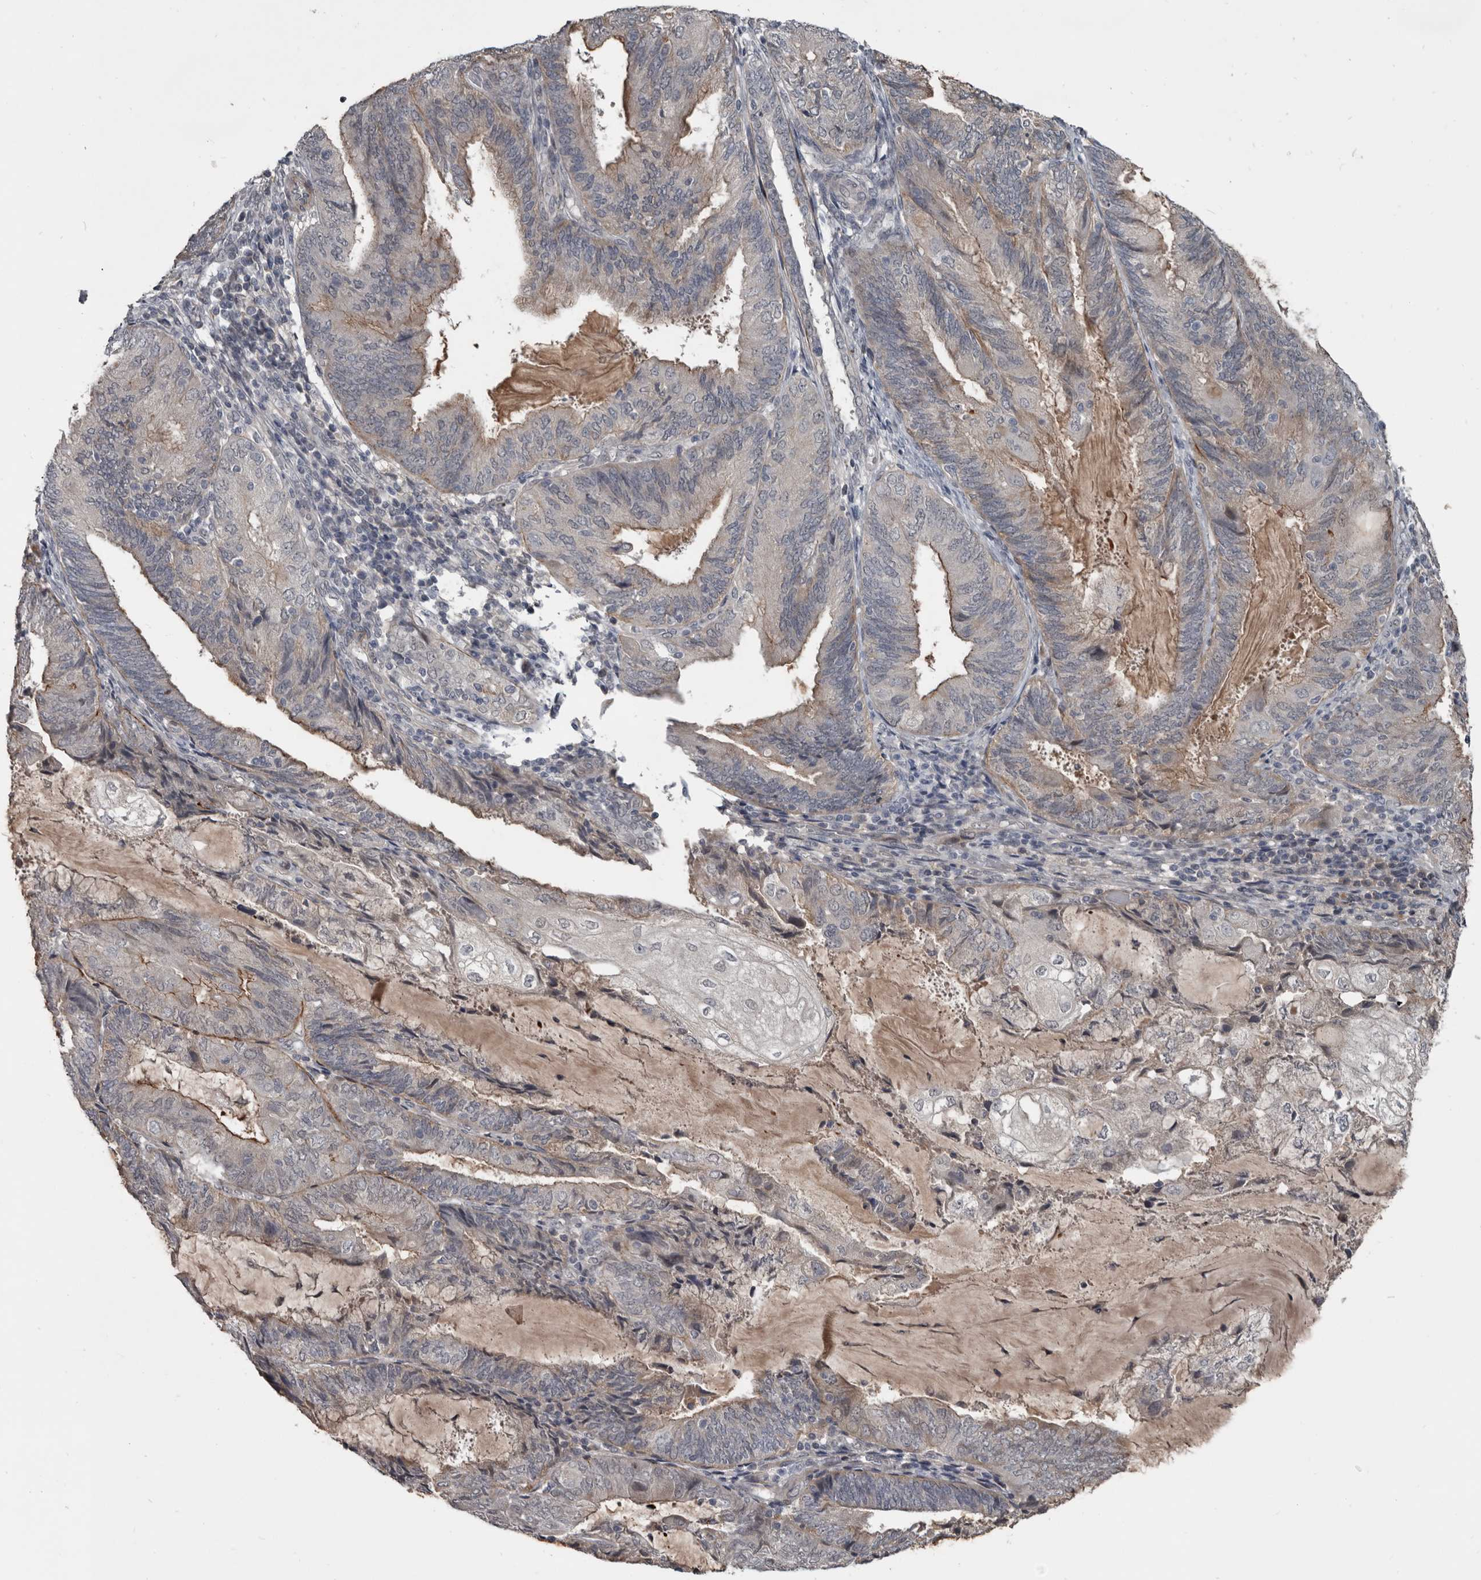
{"staining": {"intensity": "moderate", "quantity": "<25%", "location": "cytoplasmic/membranous"}, "tissue": "endometrial cancer", "cell_type": "Tumor cells", "image_type": "cancer", "snomed": [{"axis": "morphology", "description": "Adenocarcinoma, NOS"}, {"axis": "topography", "description": "Endometrium"}], "caption": "A histopathology image of endometrial adenocarcinoma stained for a protein displays moderate cytoplasmic/membranous brown staining in tumor cells. Immunohistochemistry (ihc) stains the protein of interest in brown and the nuclei are stained blue.", "gene": "C1orf216", "patient": {"sex": "female", "age": 81}}